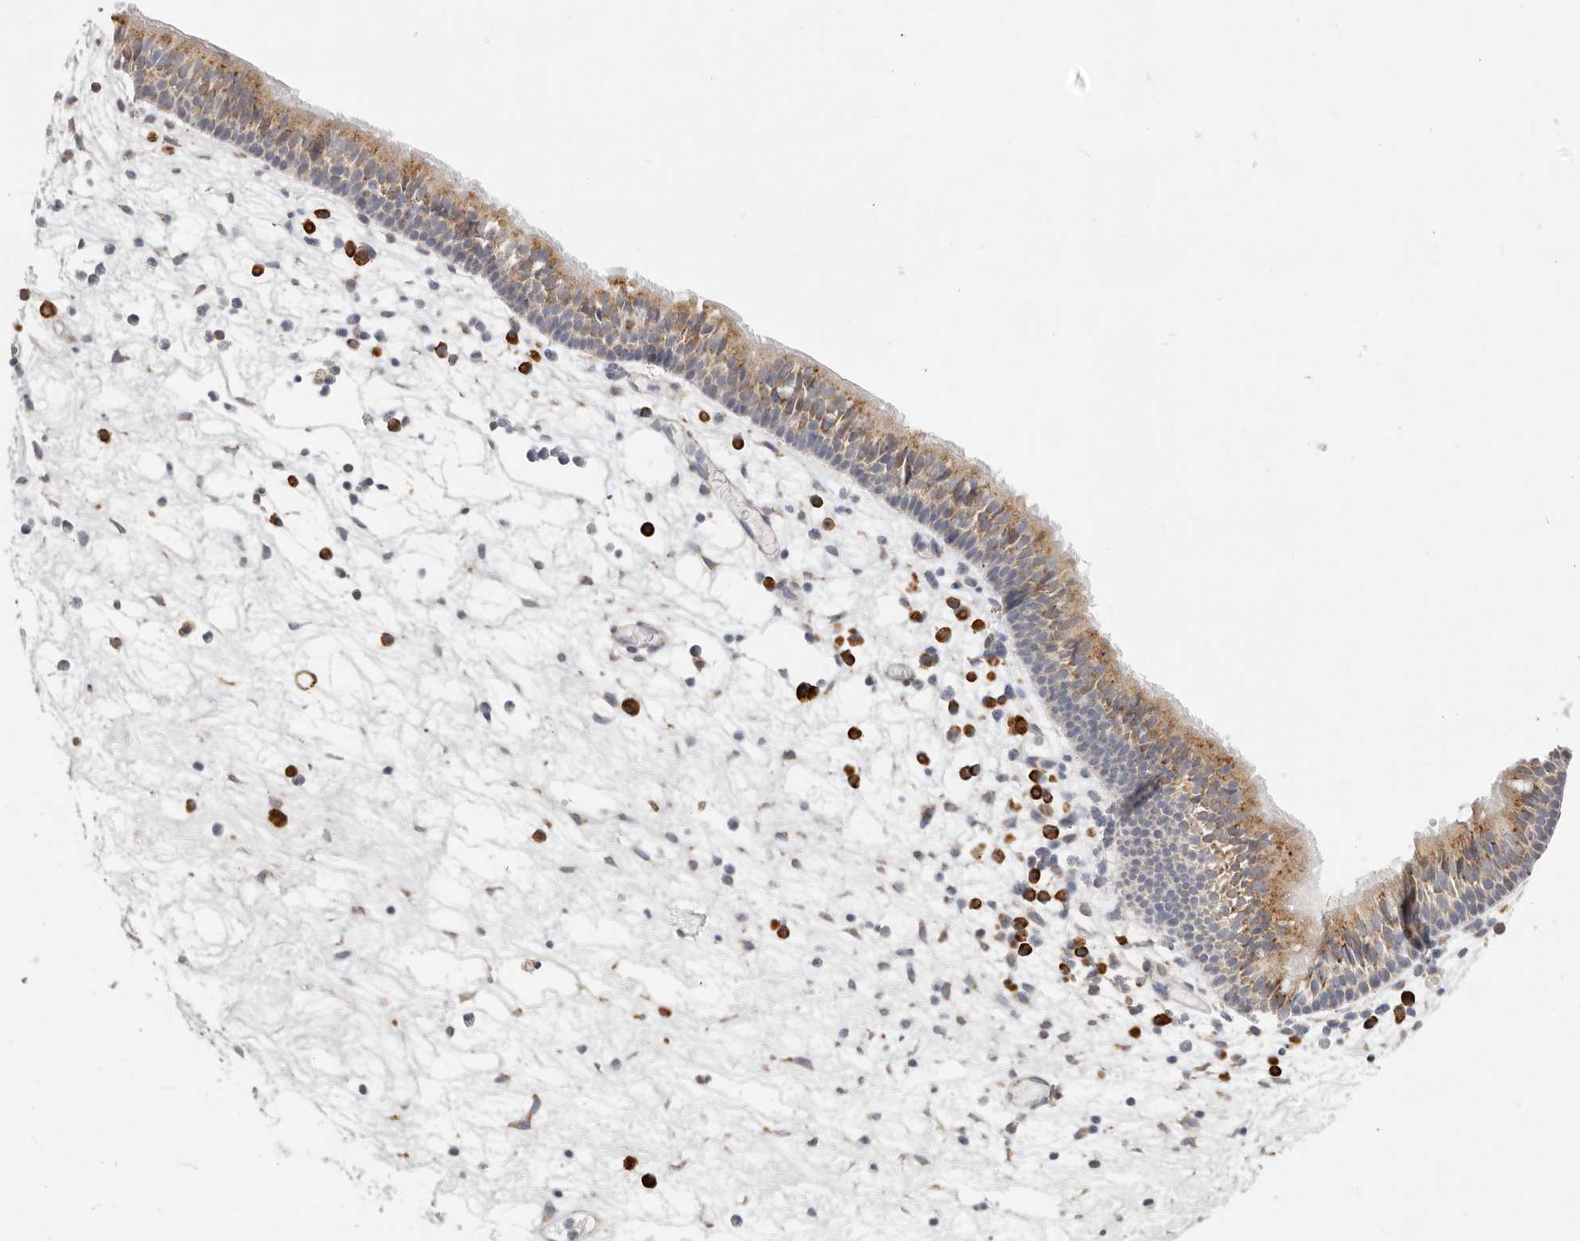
{"staining": {"intensity": "moderate", "quantity": ">75%", "location": "cytoplasmic/membranous"}, "tissue": "nasopharynx", "cell_type": "Respiratory epithelial cells", "image_type": "normal", "snomed": [{"axis": "morphology", "description": "Normal tissue, NOS"}, {"axis": "morphology", "description": "Inflammation, NOS"}, {"axis": "morphology", "description": "Malignant melanoma, Metastatic site"}, {"axis": "topography", "description": "Nasopharynx"}], "caption": "The histopathology image shows staining of normal nasopharynx, revealing moderate cytoplasmic/membranous protein expression (brown color) within respiratory epithelial cells.", "gene": "IL32", "patient": {"sex": "male", "age": 70}}